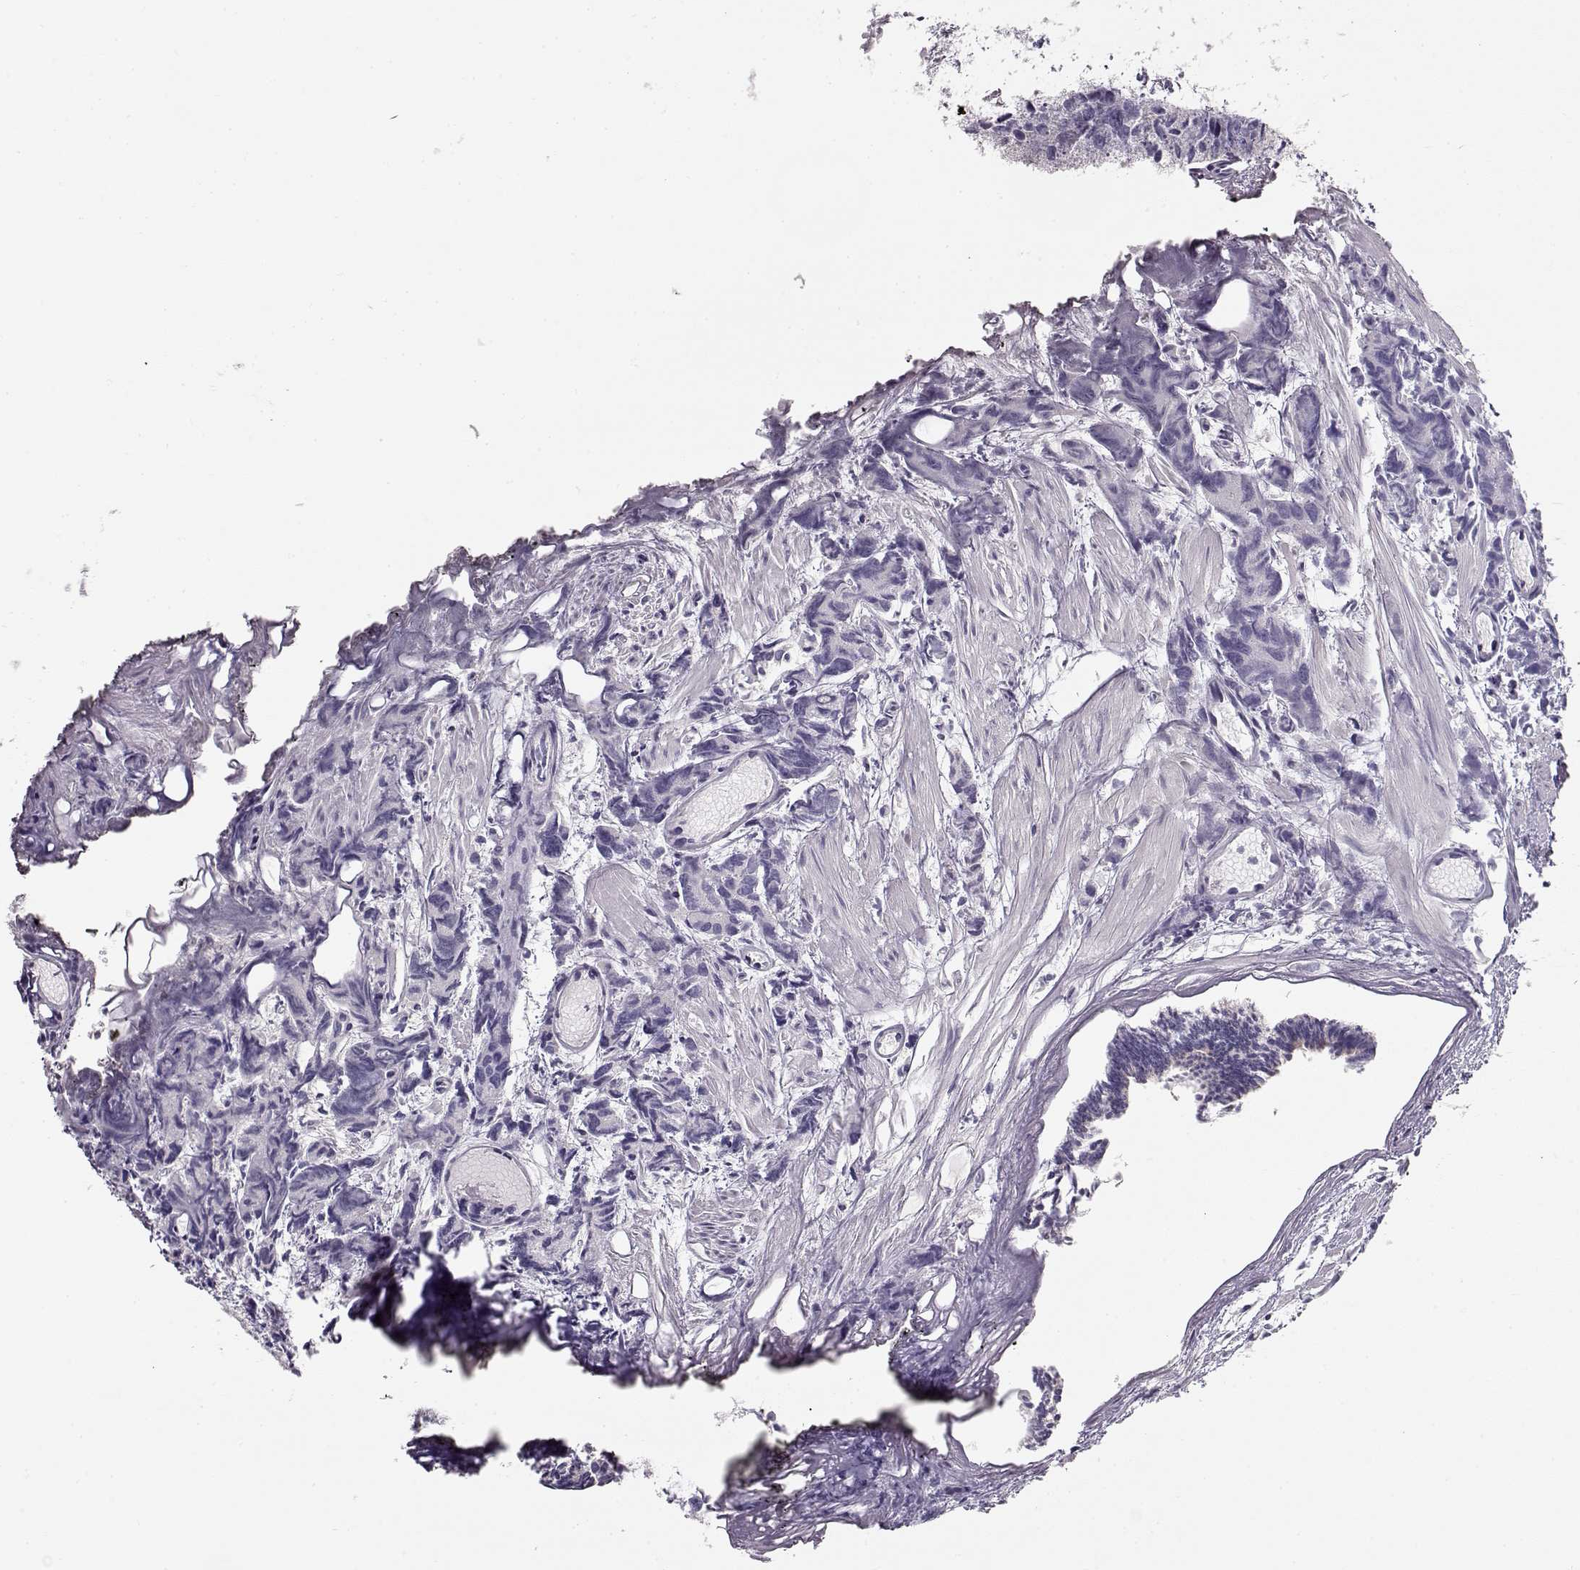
{"staining": {"intensity": "negative", "quantity": "none", "location": "none"}, "tissue": "prostate cancer", "cell_type": "Tumor cells", "image_type": "cancer", "snomed": [{"axis": "morphology", "description": "Adenocarcinoma, High grade"}, {"axis": "topography", "description": "Prostate"}], "caption": "The micrograph shows no staining of tumor cells in prostate adenocarcinoma (high-grade). (Brightfield microscopy of DAB immunohistochemistry (IHC) at high magnification).", "gene": "GLIPR1L2", "patient": {"sex": "male", "age": 77}}